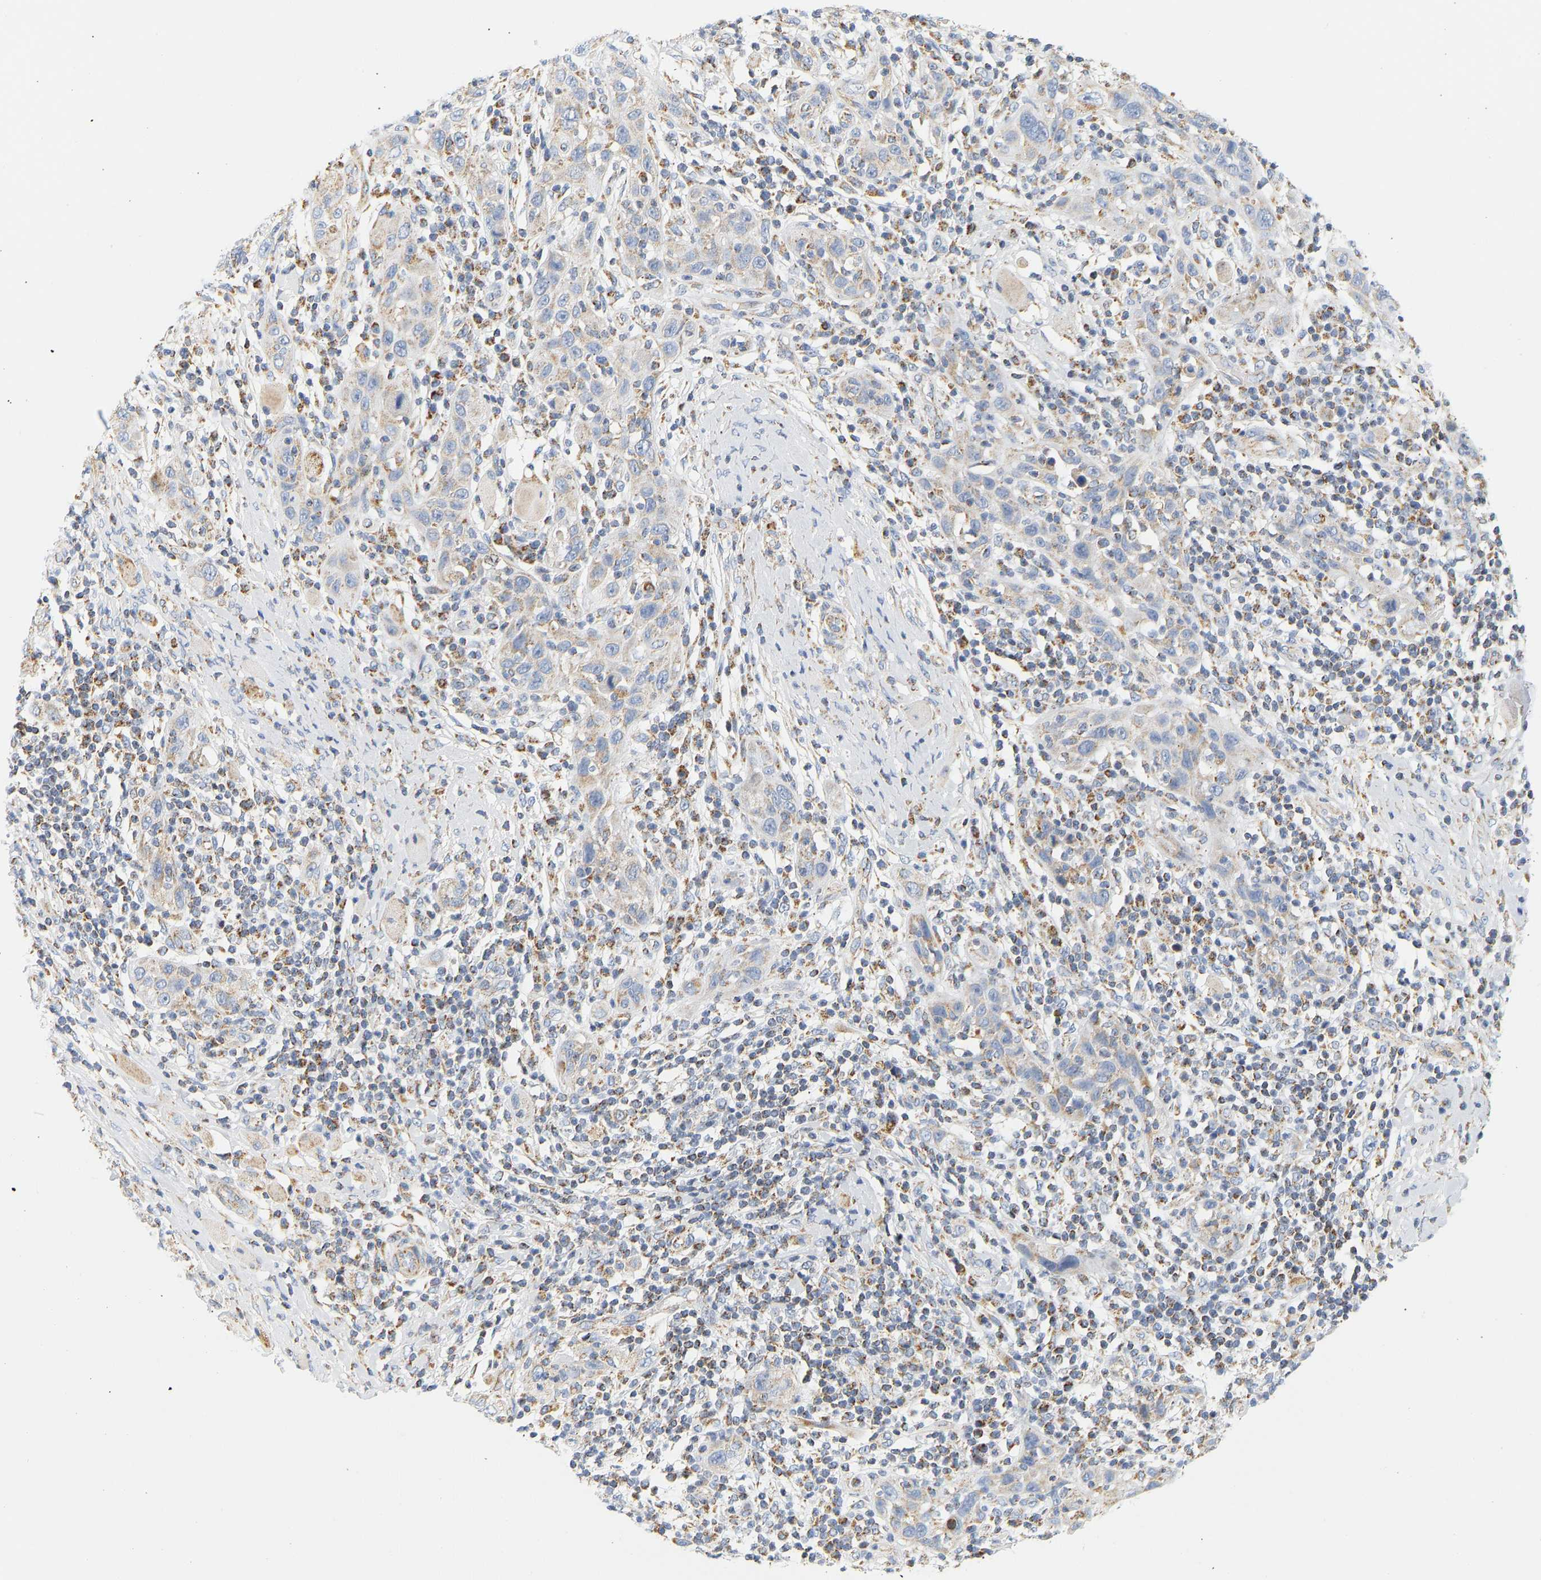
{"staining": {"intensity": "weak", "quantity": "<25%", "location": "cytoplasmic/membranous"}, "tissue": "skin cancer", "cell_type": "Tumor cells", "image_type": "cancer", "snomed": [{"axis": "morphology", "description": "Squamous cell carcinoma, NOS"}, {"axis": "topography", "description": "Skin"}], "caption": "IHC micrograph of squamous cell carcinoma (skin) stained for a protein (brown), which reveals no expression in tumor cells.", "gene": "GRPEL2", "patient": {"sex": "female", "age": 88}}